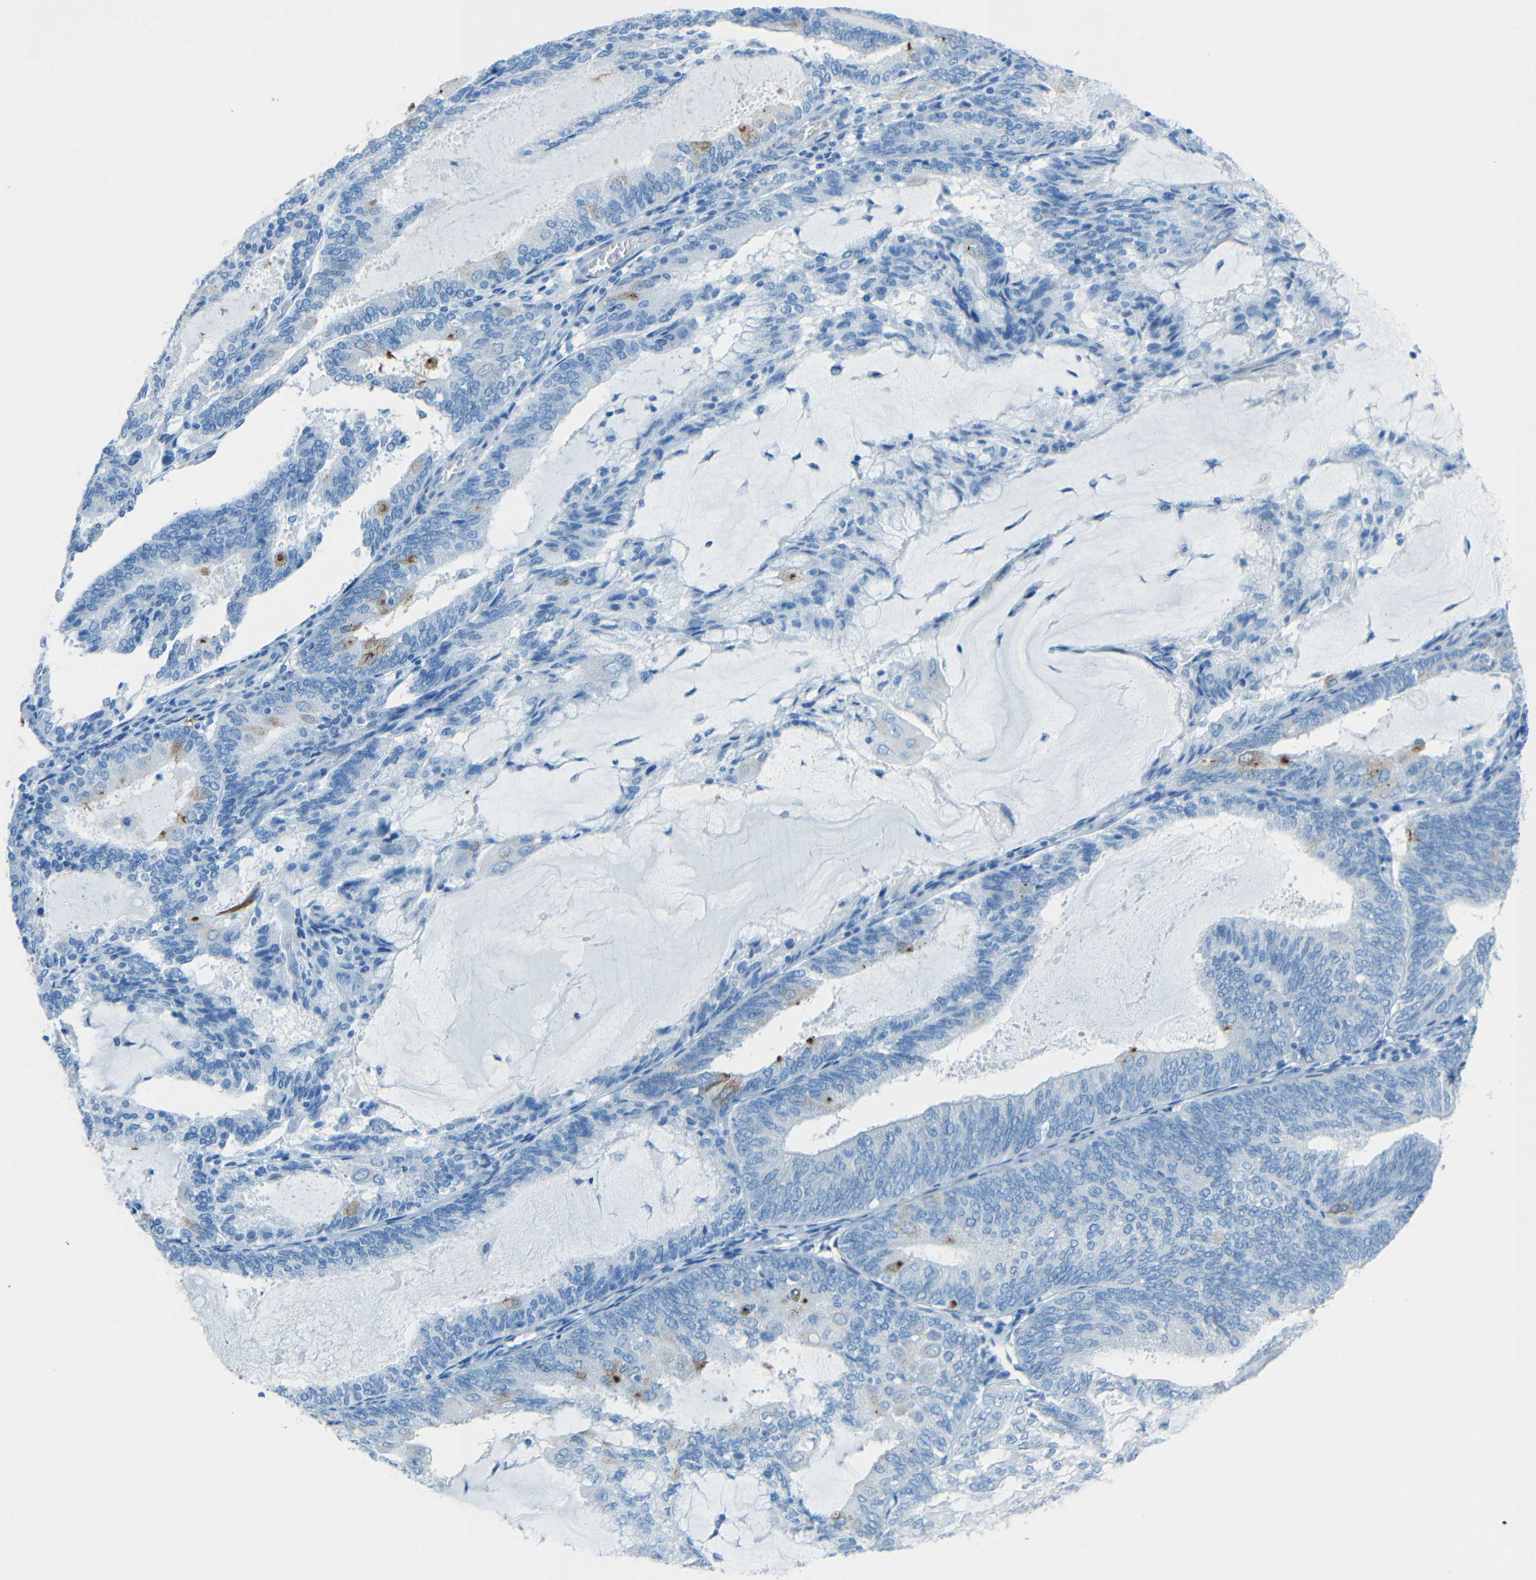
{"staining": {"intensity": "negative", "quantity": "none", "location": "none"}, "tissue": "endometrial cancer", "cell_type": "Tumor cells", "image_type": "cancer", "snomed": [{"axis": "morphology", "description": "Adenocarcinoma, NOS"}, {"axis": "topography", "description": "Endometrium"}], "caption": "Protein analysis of adenocarcinoma (endometrial) shows no significant staining in tumor cells. Nuclei are stained in blue.", "gene": "TUBB4B", "patient": {"sex": "female", "age": 81}}